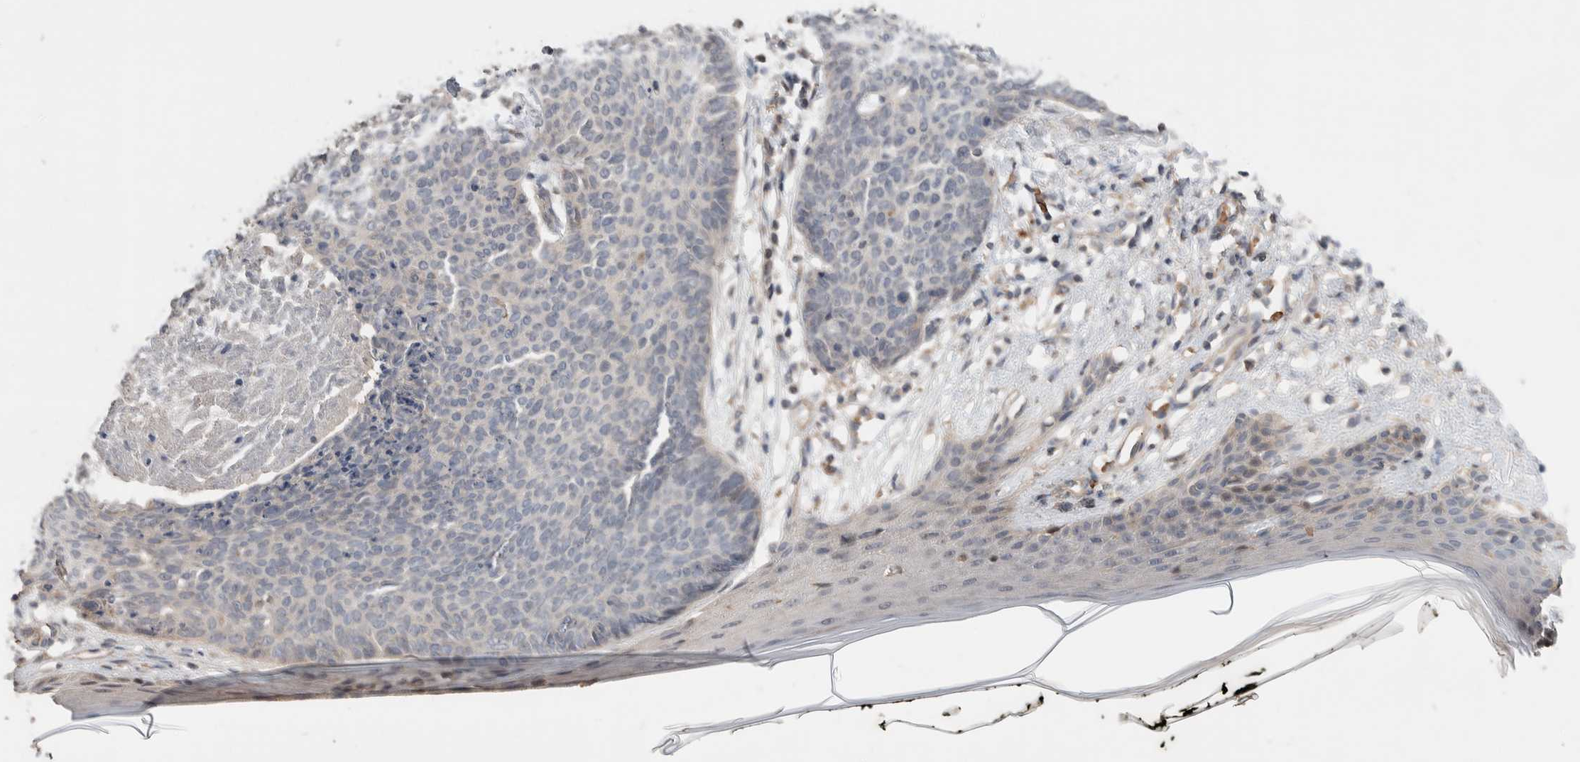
{"staining": {"intensity": "negative", "quantity": "none", "location": "none"}, "tissue": "skin cancer", "cell_type": "Tumor cells", "image_type": "cancer", "snomed": [{"axis": "morphology", "description": "Normal tissue, NOS"}, {"axis": "morphology", "description": "Basal cell carcinoma"}, {"axis": "topography", "description": "Skin"}], "caption": "The IHC histopathology image has no significant expression in tumor cells of skin cancer (basal cell carcinoma) tissue.", "gene": "WDR91", "patient": {"sex": "male", "age": 50}}